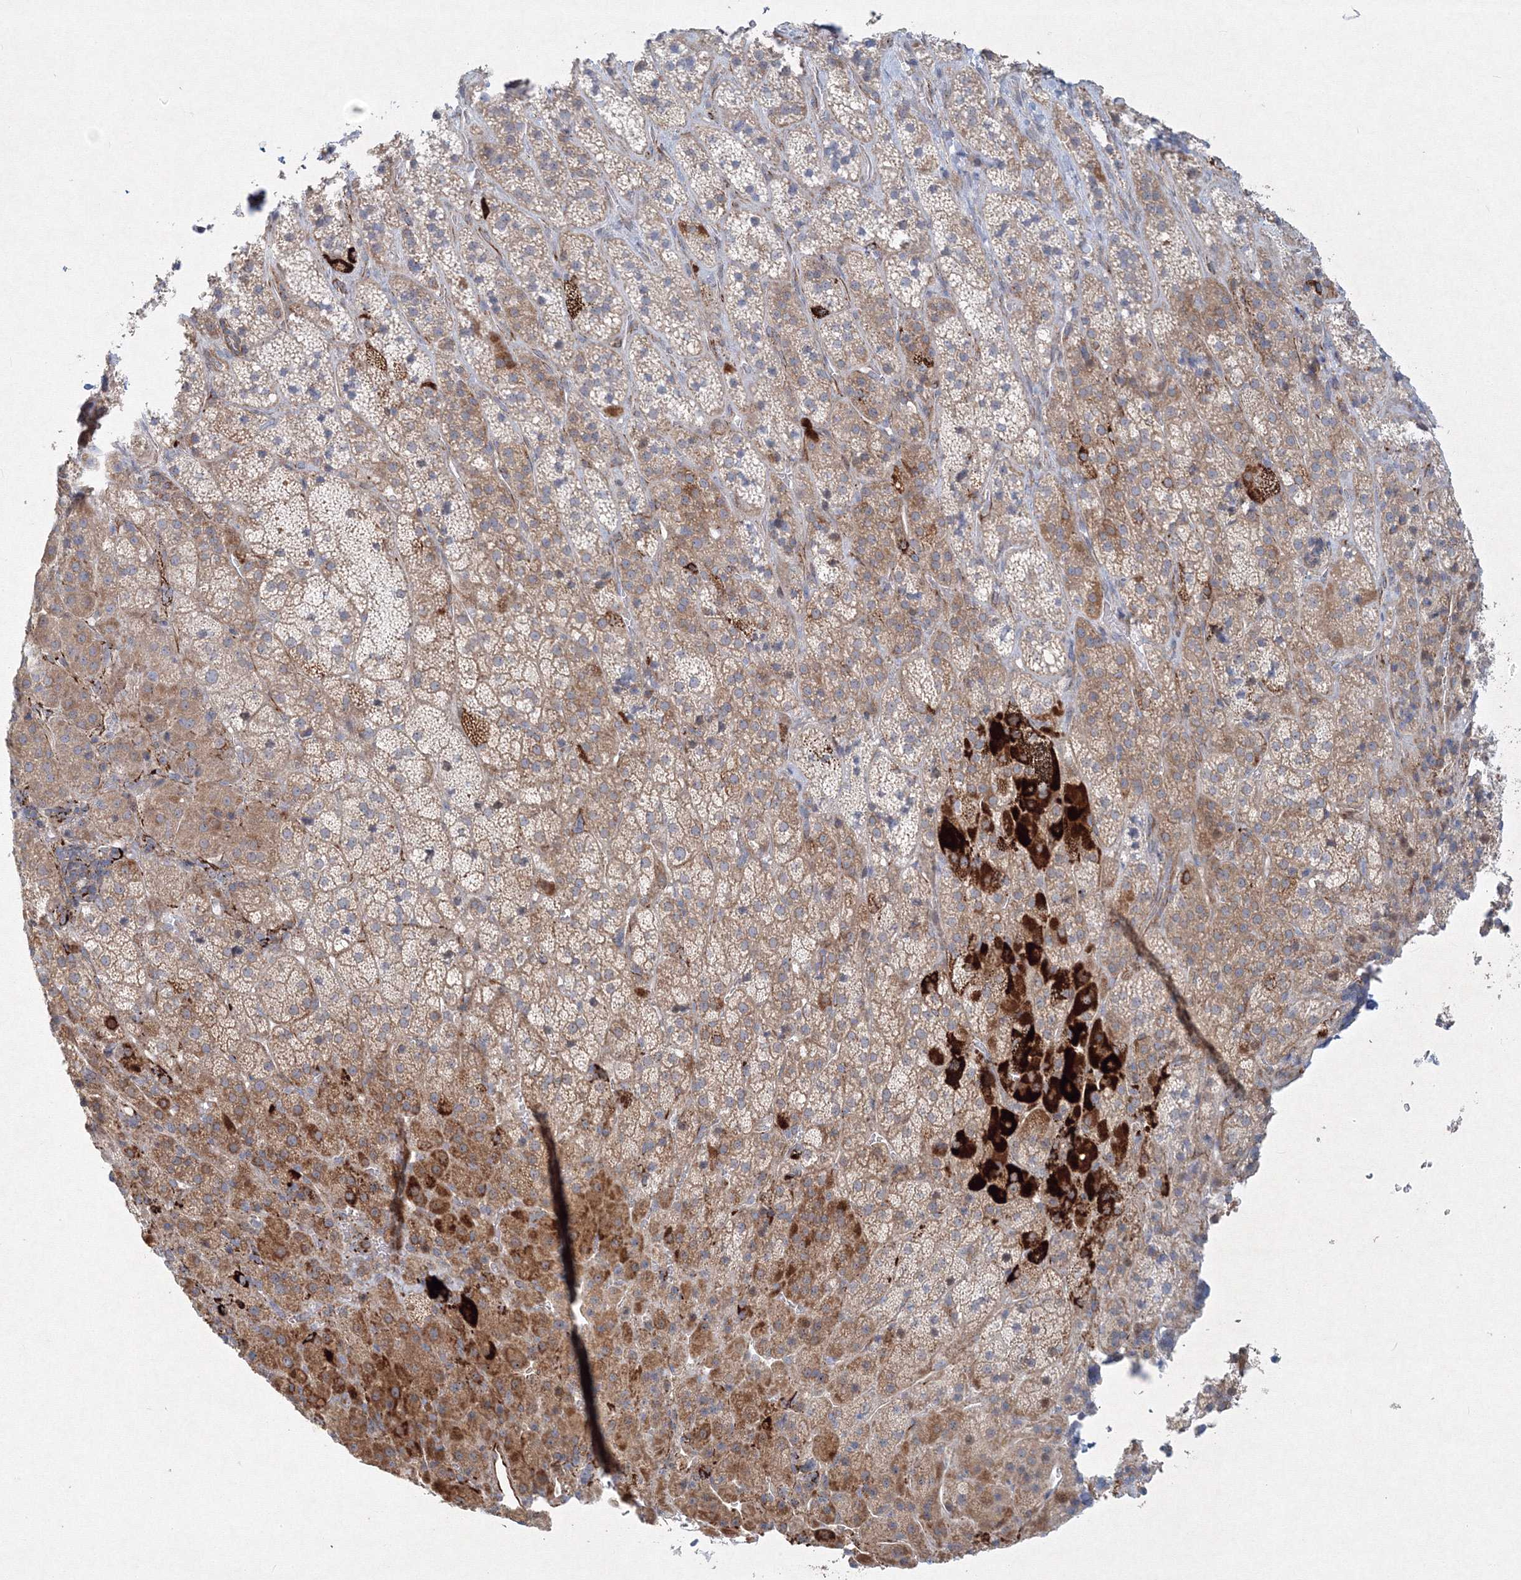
{"staining": {"intensity": "strong", "quantity": "<25%", "location": "cytoplasmic/membranous"}, "tissue": "adrenal gland", "cell_type": "Glandular cells", "image_type": "normal", "snomed": [{"axis": "morphology", "description": "Normal tissue, NOS"}, {"axis": "topography", "description": "Adrenal gland"}], "caption": "Glandular cells display medium levels of strong cytoplasmic/membranous staining in about <25% of cells in benign adrenal gland.", "gene": "WDR49", "patient": {"sex": "female", "age": 57}}